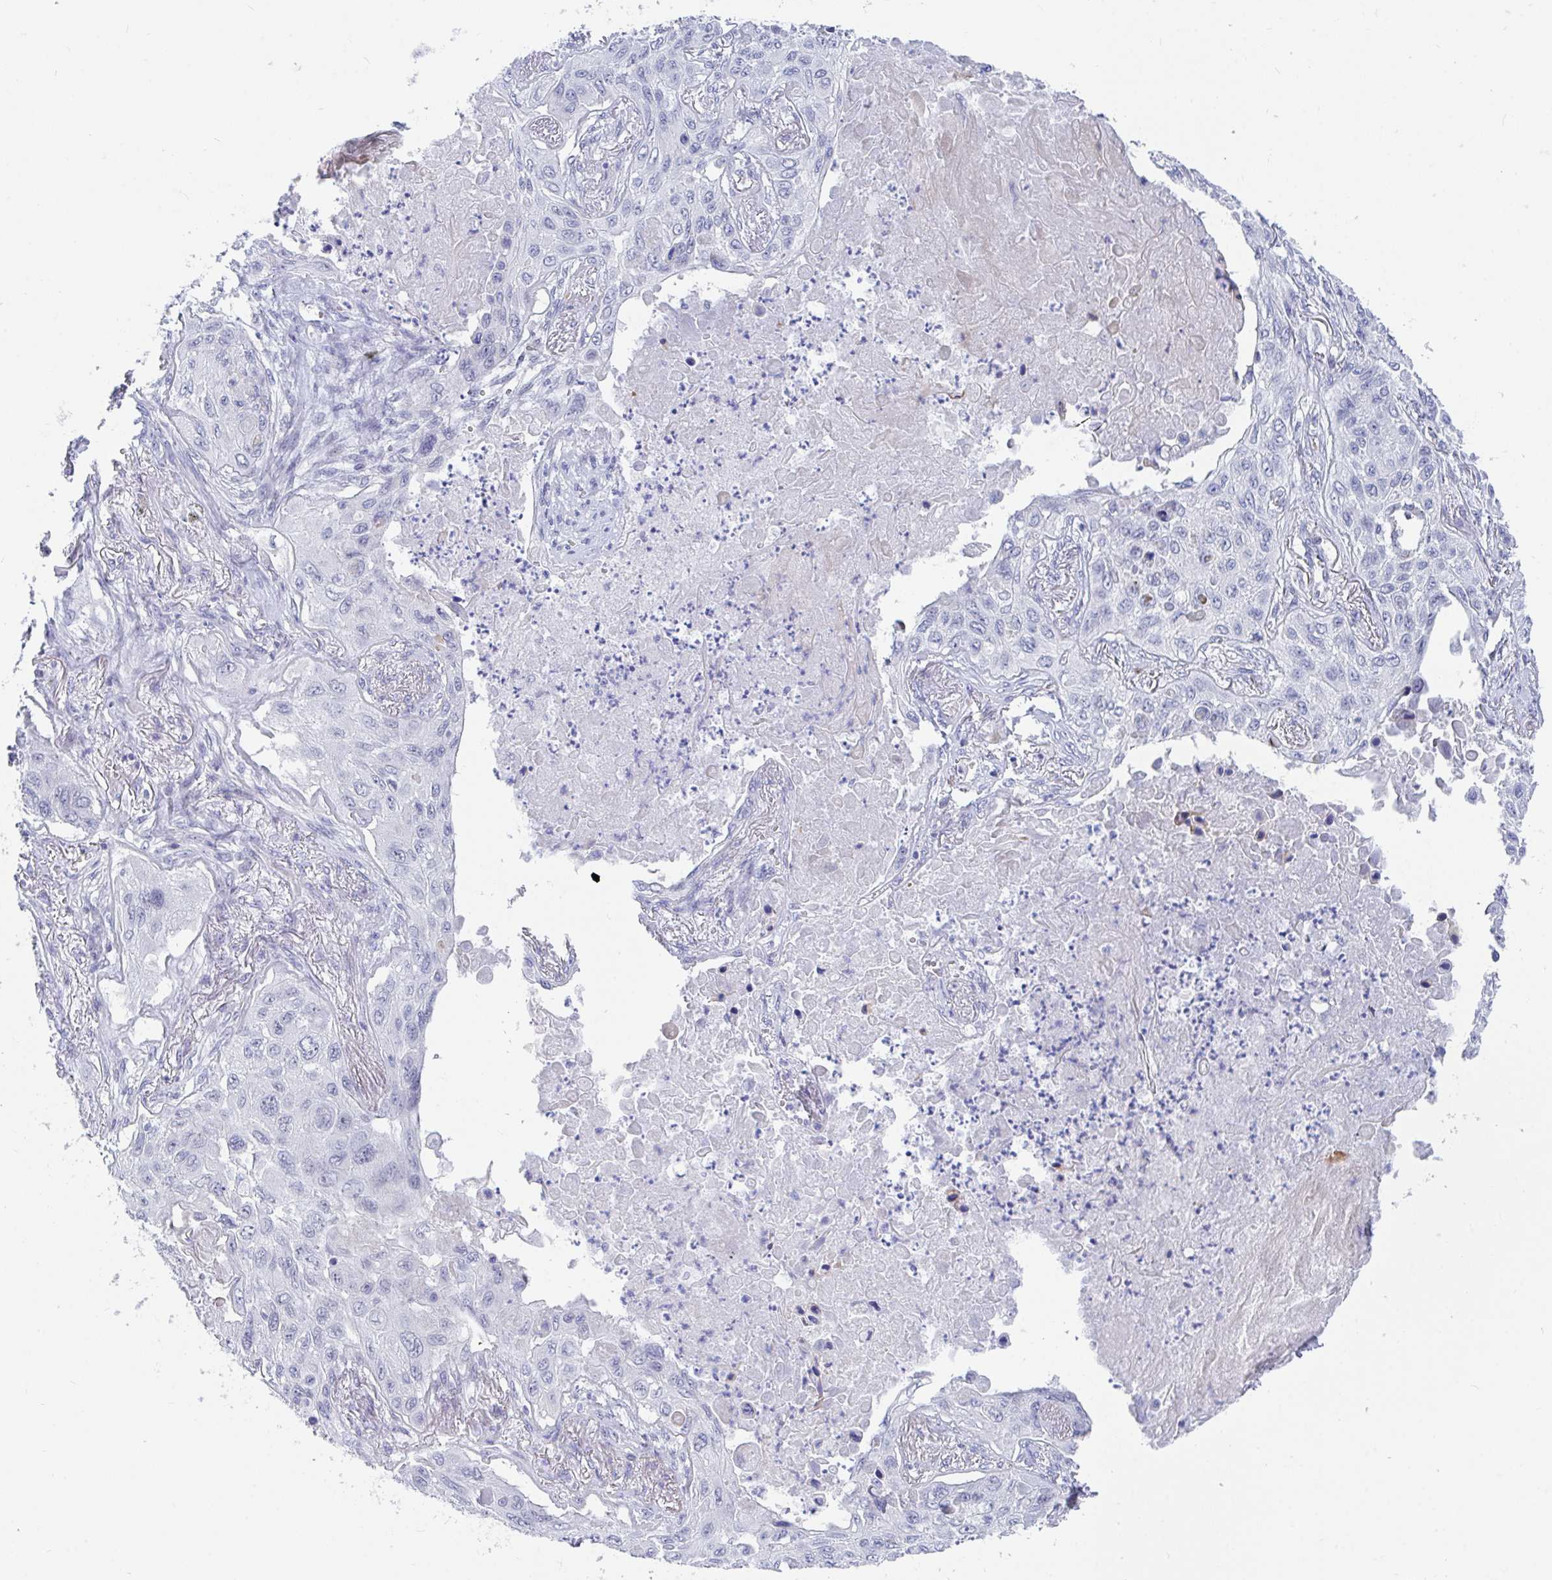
{"staining": {"intensity": "negative", "quantity": "none", "location": "none"}, "tissue": "lung cancer", "cell_type": "Tumor cells", "image_type": "cancer", "snomed": [{"axis": "morphology", "description": "Squamous cell carcinoma, NOS"}, {"axis": "topography", "description": "Lung"}], "caption": "An IHC histopathology image of lung cancer (squamous cell carcinoma) is shown. There is no staining in tumor cells of lung cancer (squamous cell carcinoma). (Brightfield microscopy of DAB immunohistochemistry at high magnification).", "gene": "DAOA", "patient": {"sex": "male", "age": 75}}